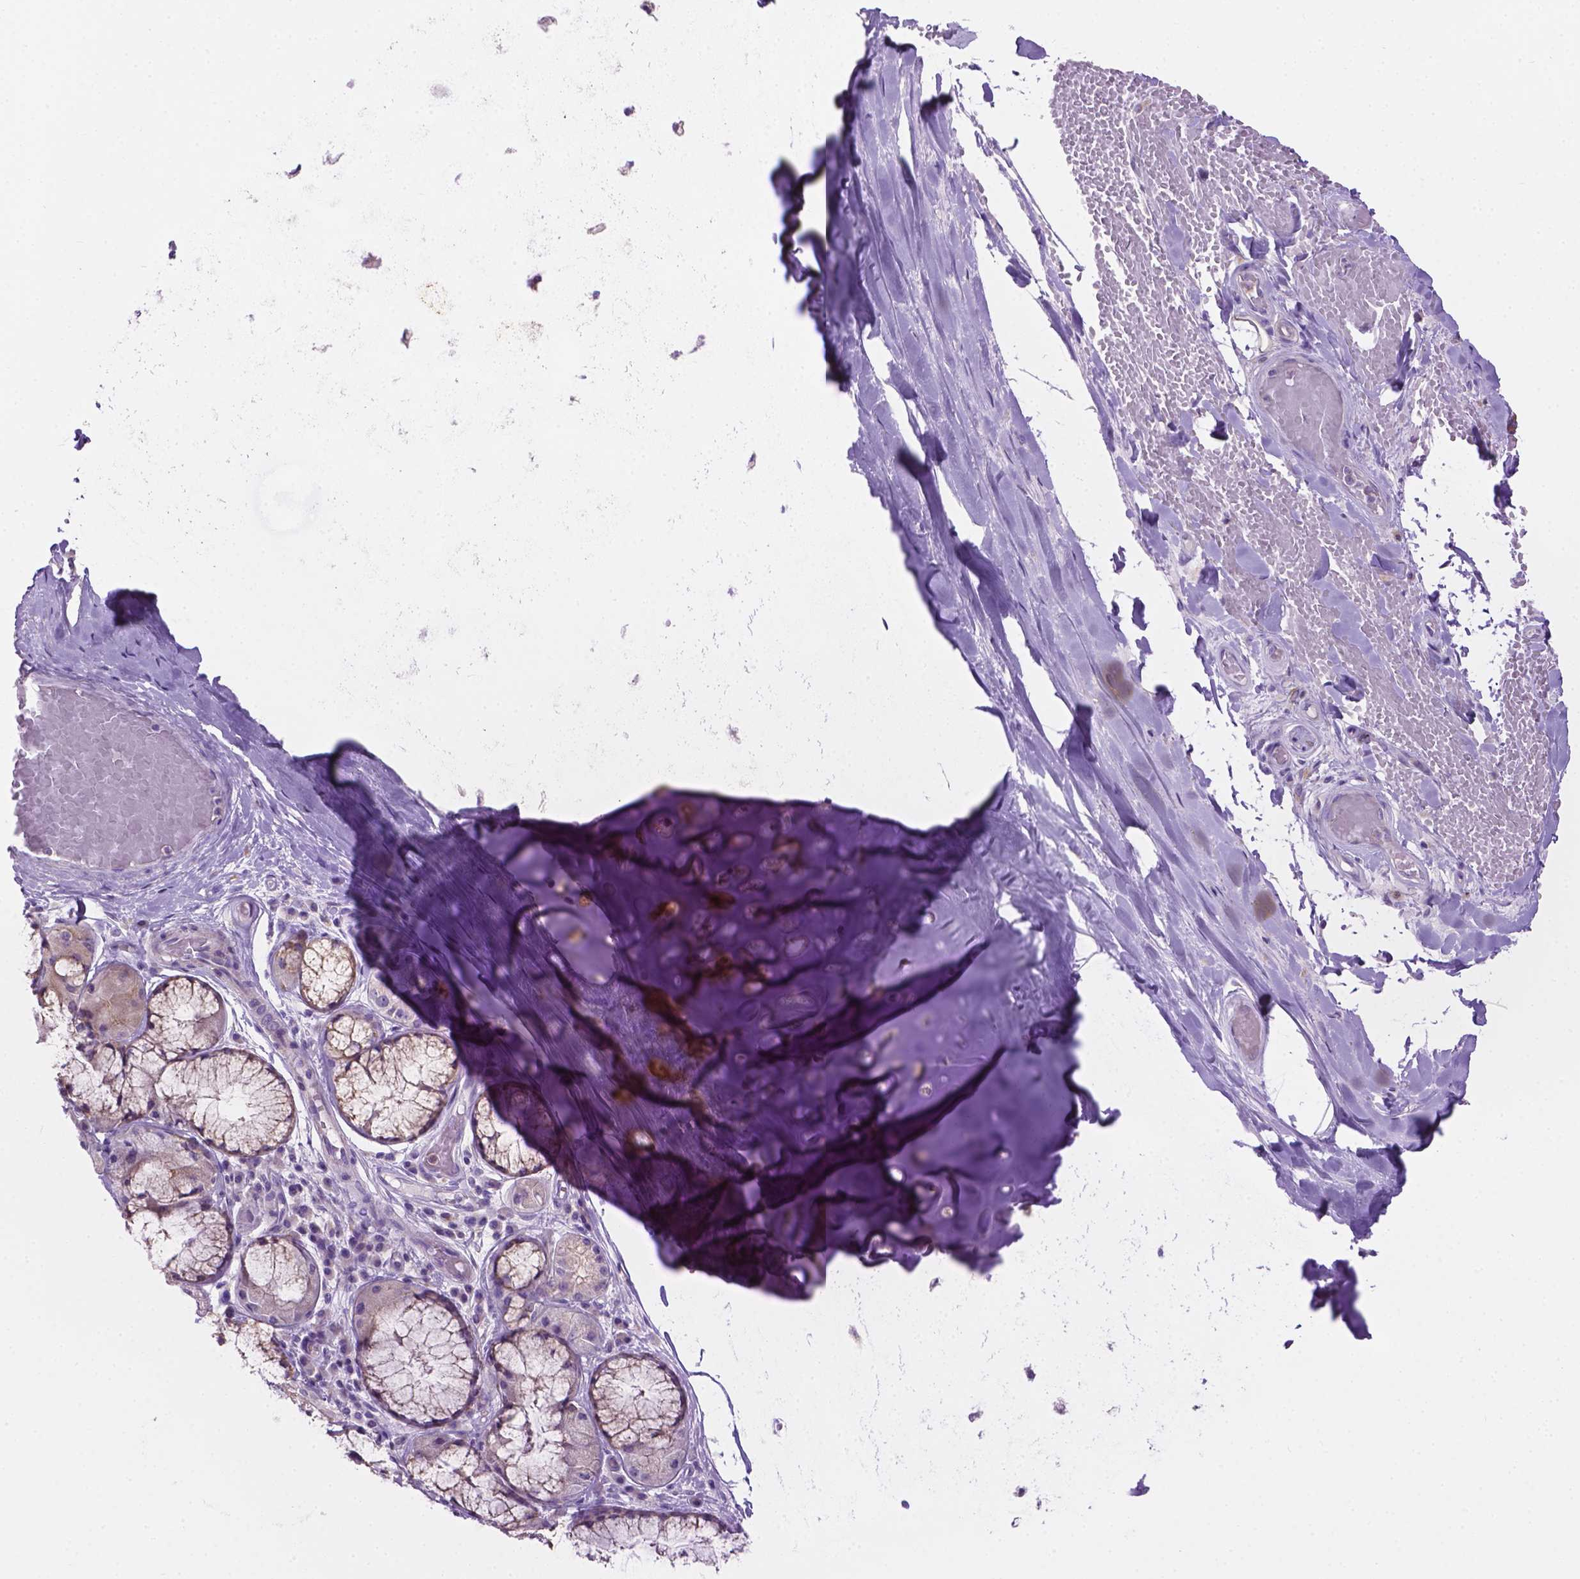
{"staining": {"intensity": "negative", "quantity": "none", "location": "none"}, "tissue": "adipose tissue", "cell_type": "Adipocytes", "image_type": "normal", "snomed": [{"axis": "morphology", "description": "Normal tissue, NOS"}, {"axis": "topography", "description": "Cartilage tissue"}, {"axis": "topography", "description": "Bronchus"}], "caption": "Immunohistochemistry (IHC) image of benign adipose tissue: adipose tissue stained with DAB reveals no significant protein positivity in adipocytes. (DAB (3,3'-diaminobenzidine) immunohistochemistry (IHC) visualized using brightfield microscopy, high magnification).", "gene": "CDH7", "patient": {"sex": "male", "age": 64}}